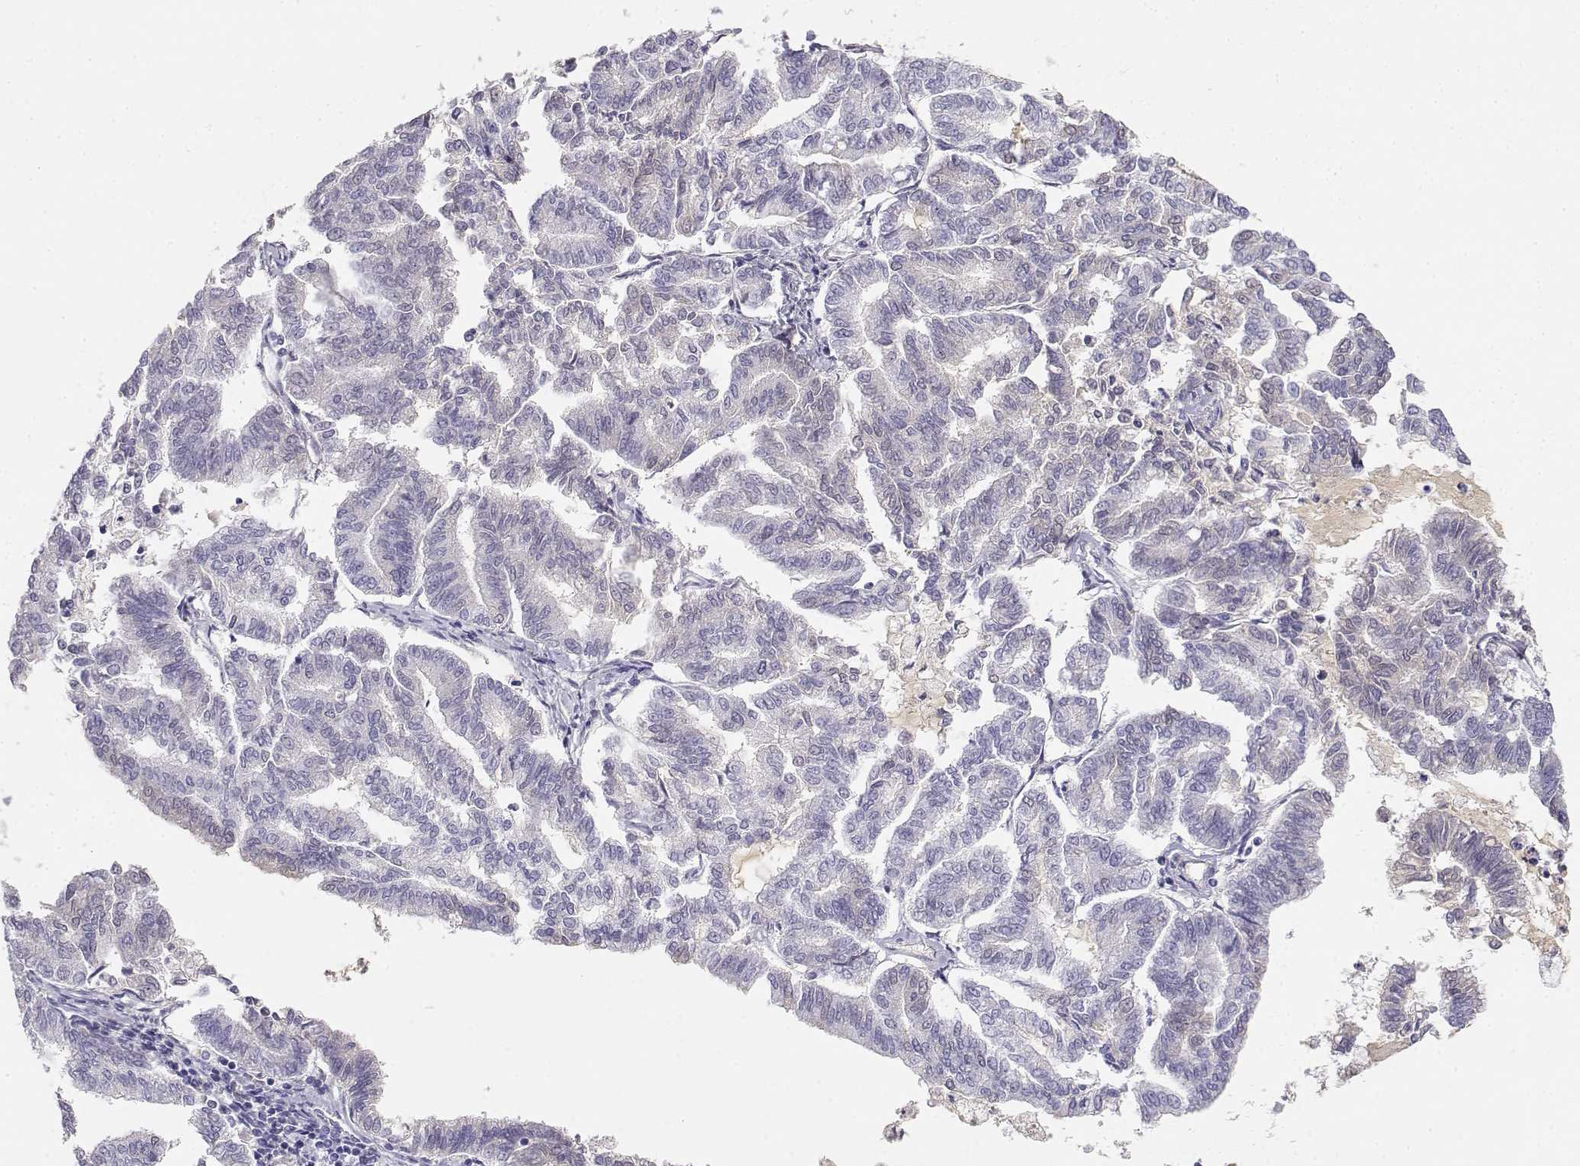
{"staining": {"intensity": "negative", "quantity": "none", "location": "none"}, "tissue": "endometrial cancer", "cell_type": "Tumor cells", "image_type": "cancer", "snomed": [{"axis": "morphology", "description": "Adenocarcinoma, NOS"}, {"axis": "topography", "description": "Endometrium"}], "caption": "DAB immunohistochemical staining of human adenocarcinoma (endometrial) exhibits no significant expression in tumor cells.", "gene": "GPR174", "patient": {"sex": "female", "age": 79}}